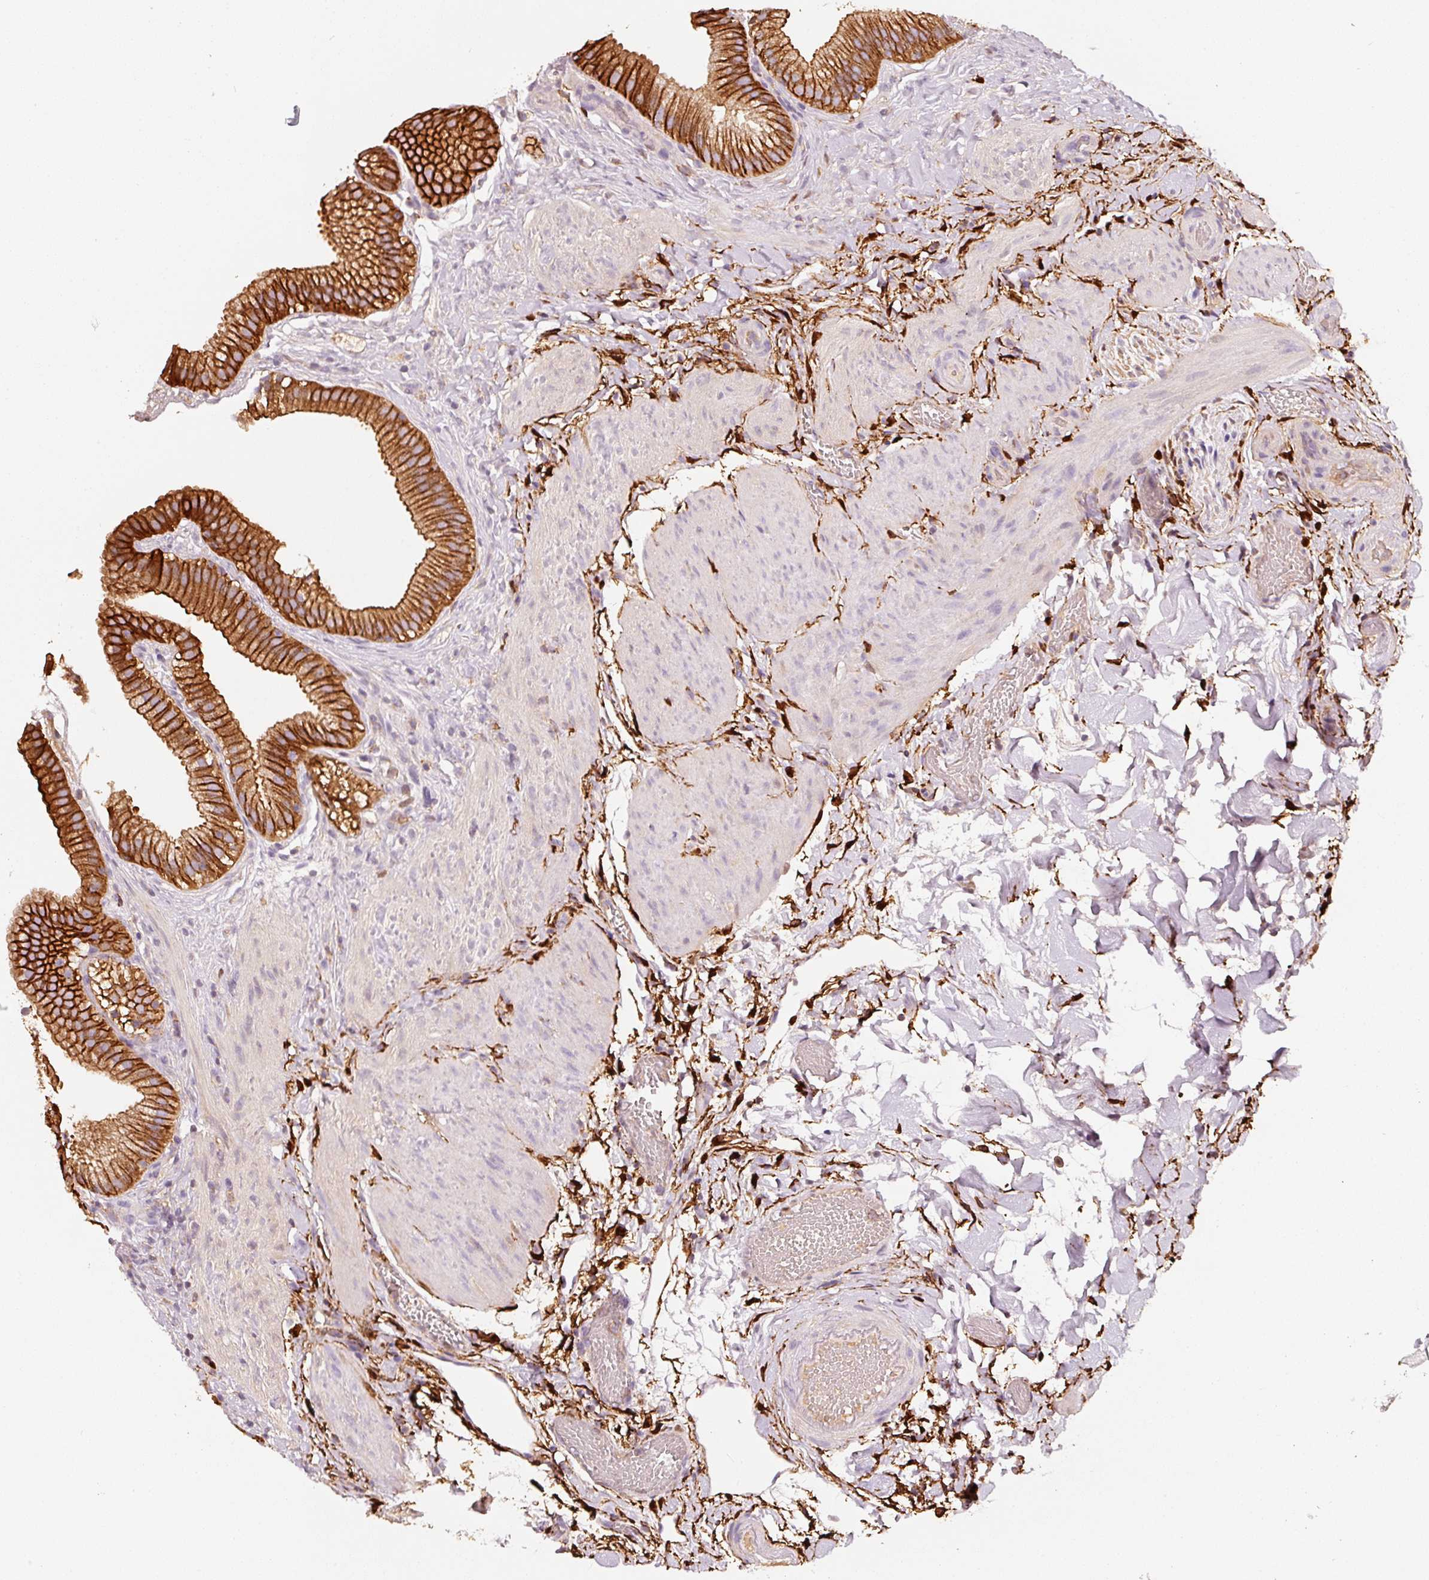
{"staining": {"intensity": "strong", "quantity": ">75%", "location": "cytoplasmic/membranous"}, "tissue": "gallbladder", "cell_type": "Glandular cells", "image_type": "normal", "snomed": [{"axis": "morphology", "description": "Normal tissue, NOS"}, {"axis": "topography", "description": "Gallbladder"}], "caption": "Immunohistochemistry (IHC) of normal human gallbladder reveals high levels of strong cytoplasmic/membranous staining in approximately >75% of glandular cells. (DAB IHC with brightfield microscopy, high magnification).", "gene": "IQGAP2", "patient": {"sex": "female", "age": 63}}